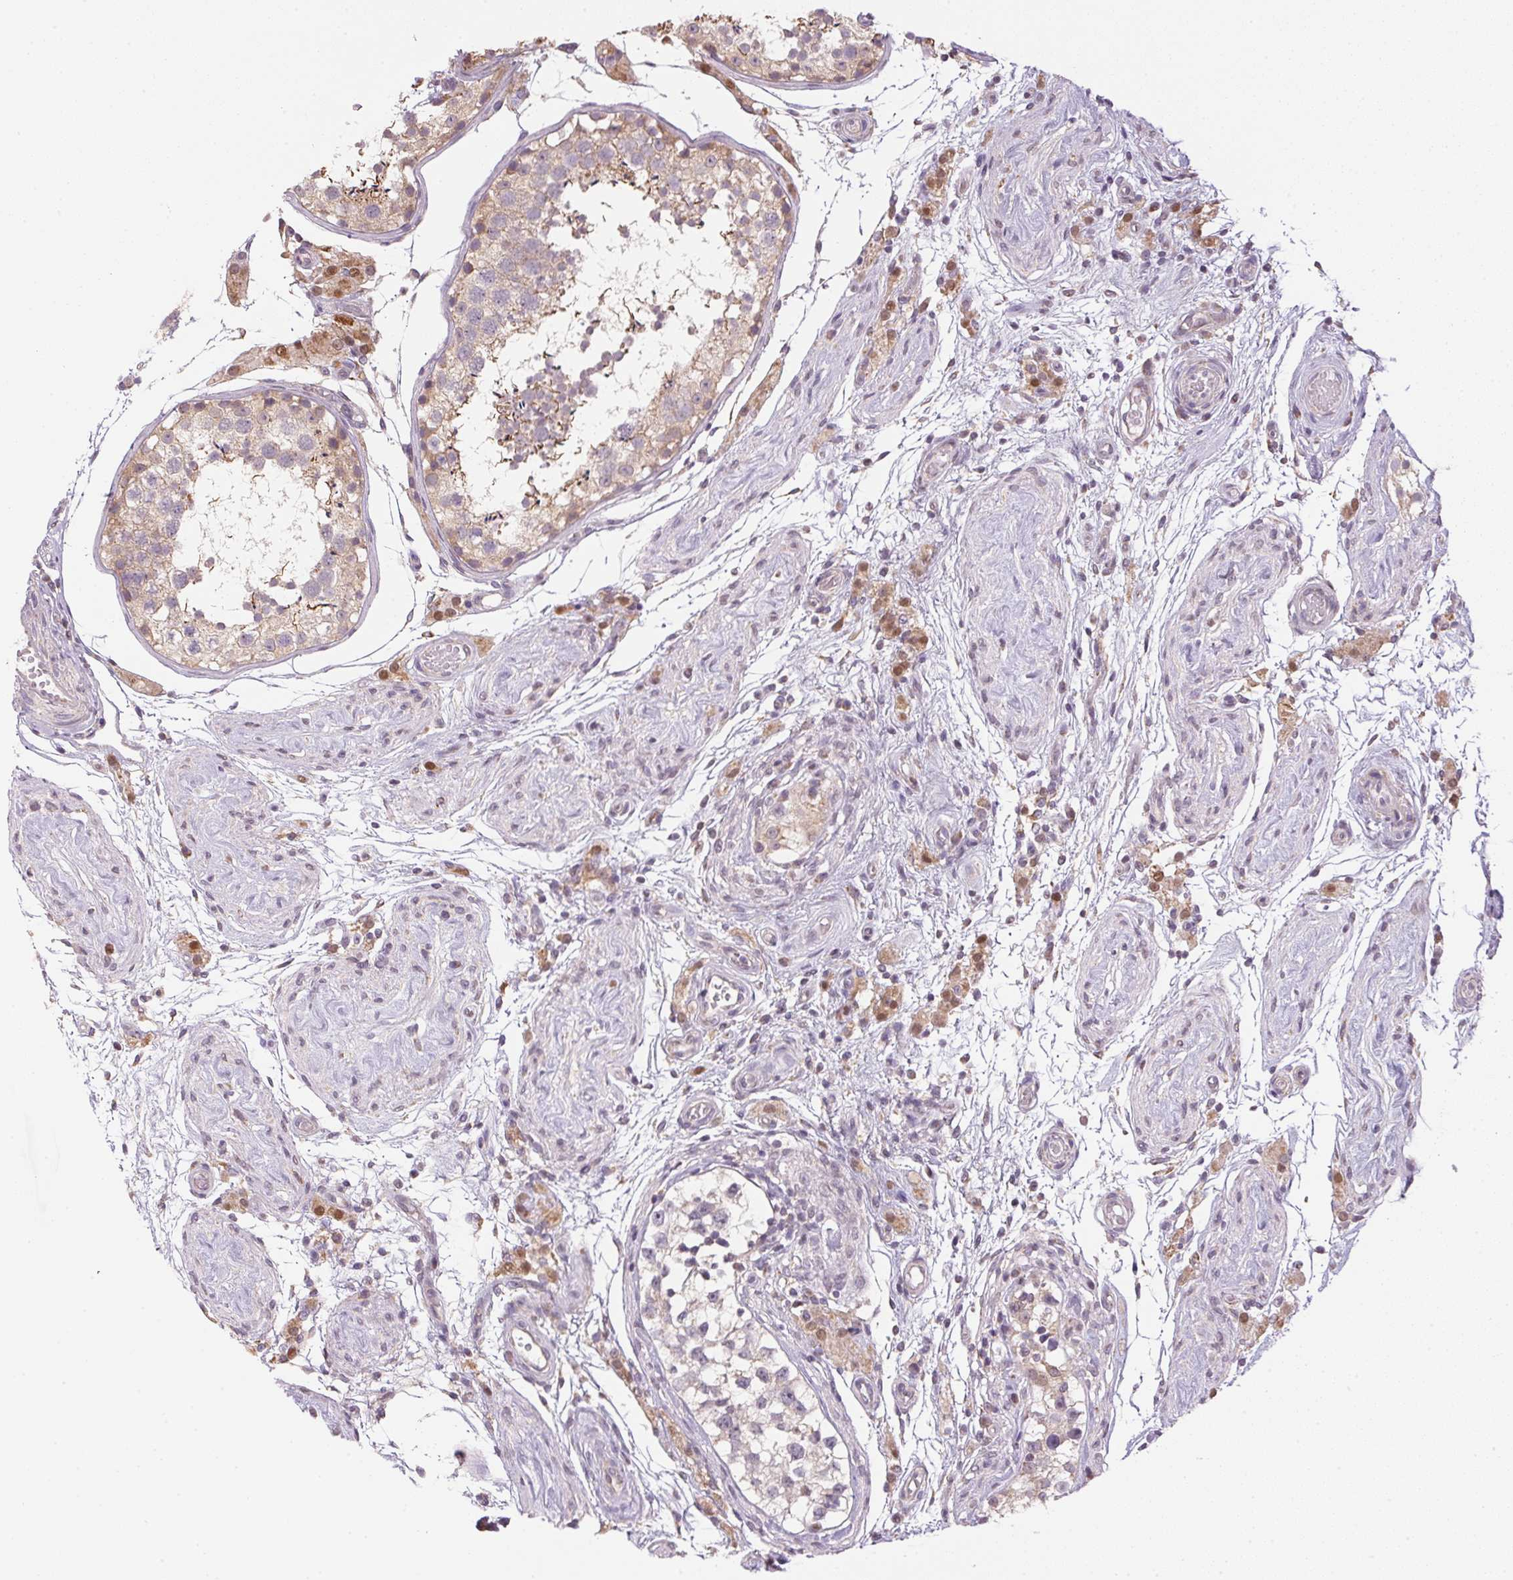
{"staining": {"intensity": "weak", "quantity": "<25%", "location": "cytoplasmic/membranous"}, "tissue": "testis", "cell_type": "Cells in seminiferous ducts", "image_type": "normal", "snomed": [{"axis": "morphology", "description": "Normal tissue, NOS"}, {"axis": "morphology", "description": "Seminoma, NOS"}, {"axis": "topography", "description": "Testis"}], "caption": "Immunohistochemistry of benign testis exhibits no expression in cells in seminiferous ducts.", "gene": "SC5D", "patient": {"sex": "male", "age": 29}}